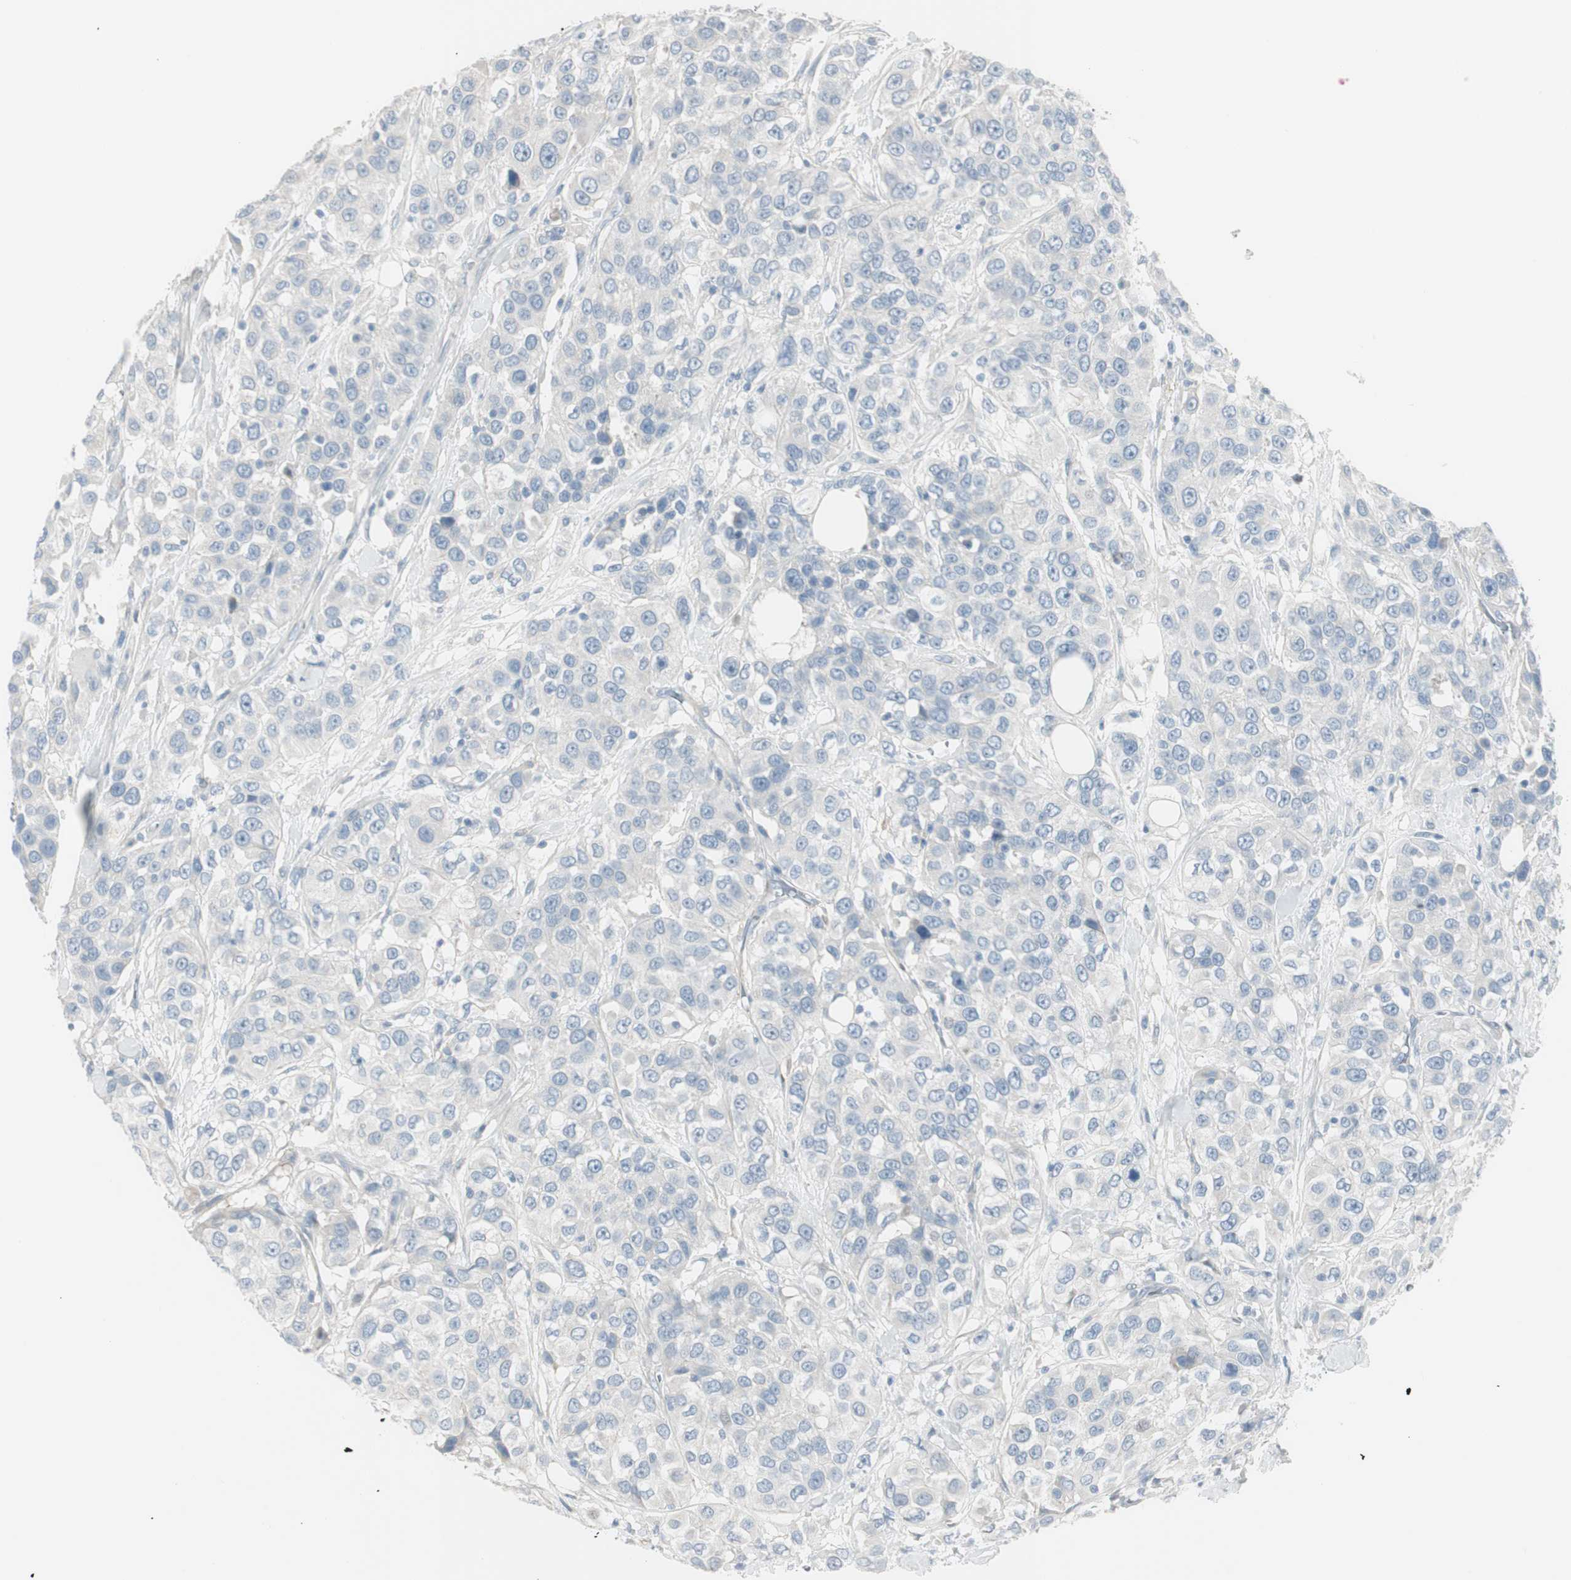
{"staining": {"intensity": "negative", "quantity": "none", "location": "none"}, "tissue": "urothelial cancer", "cell_type": "Tumor cells", "image_type": "cancer", "snomed": [{"axis": "morphology", "description": "Urothelial carcinoma, High grade"}, {"axis": "topography", "description": "Urinary bladder"}], "caption": "Tumor cells are negative for protein expression in human urothelial carcinoma (high-grade).", "gene": "CACNA2D1", "patient": {"sex": "female", "age": 80}}